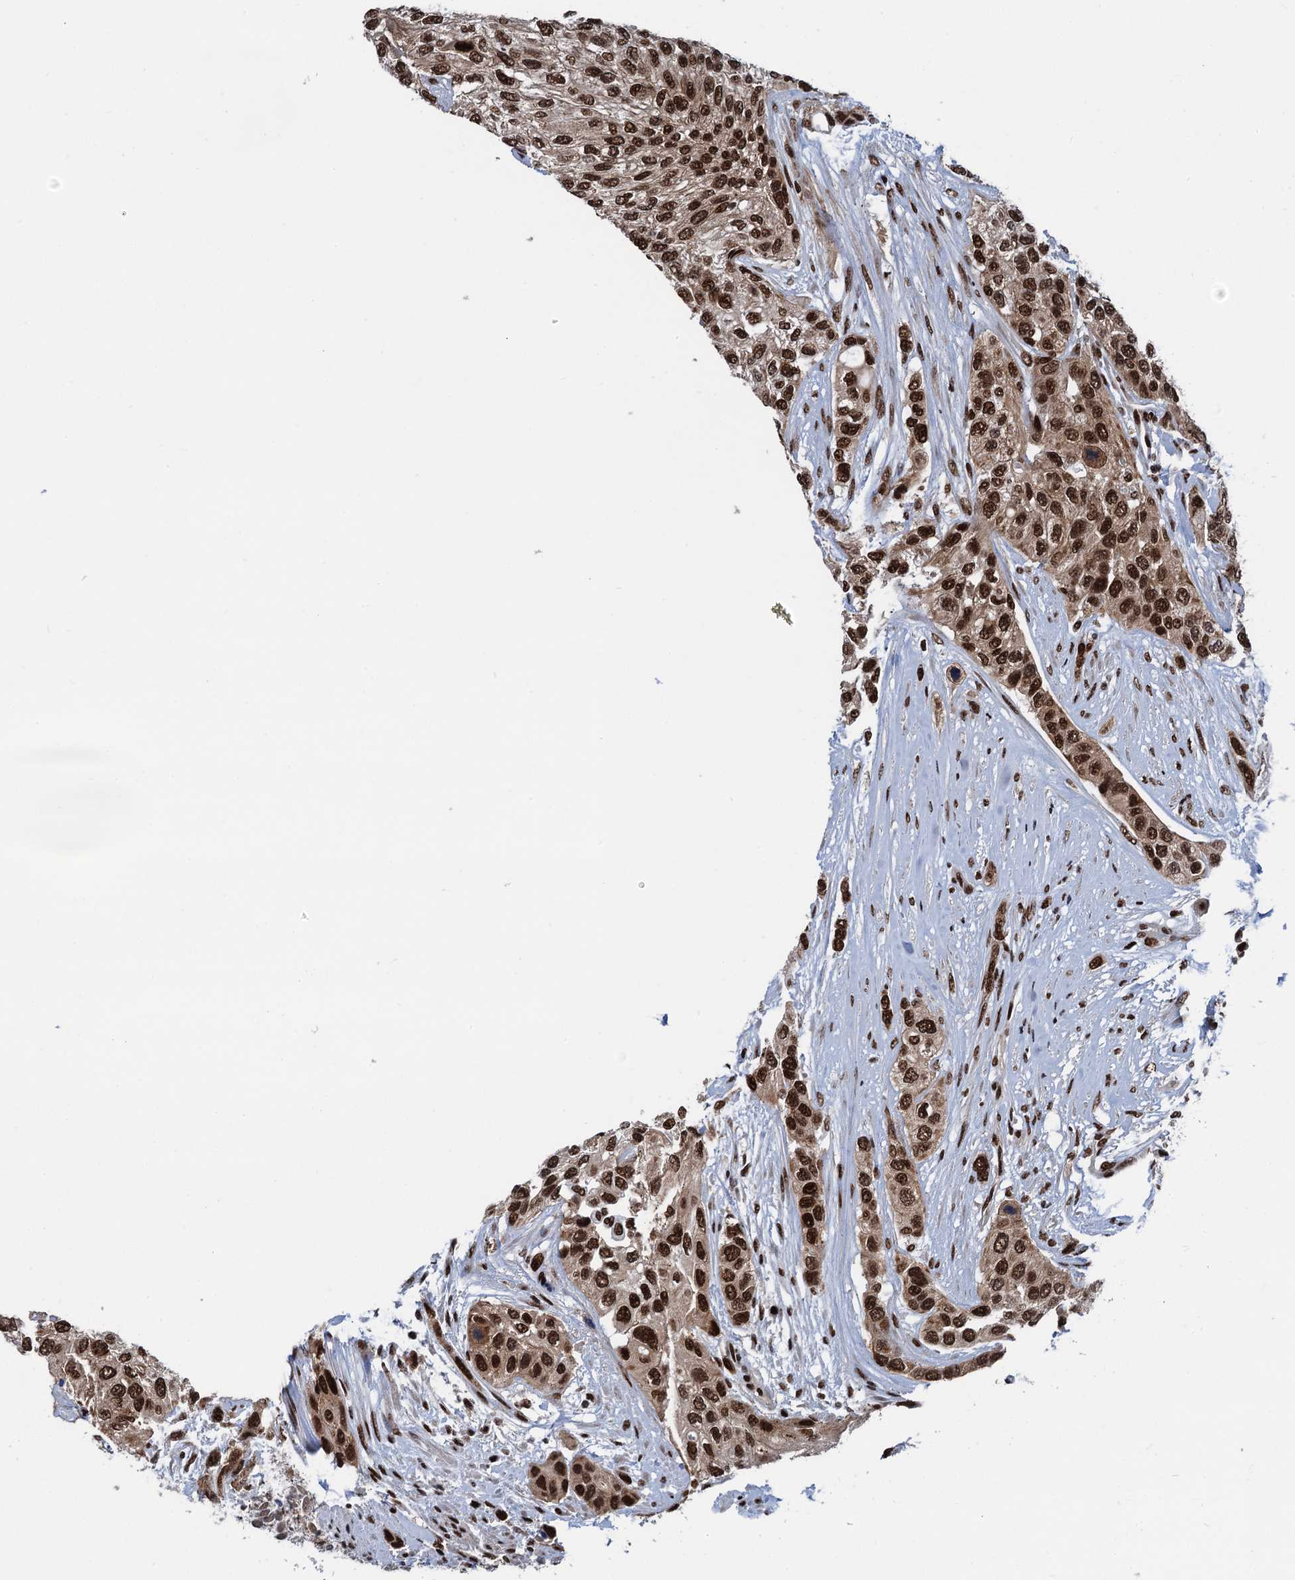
{"staining": {"intensity": "strong", "quantity": ">75%", "location": "nuclear"}, "tissue": "urothelial cancer", "cell_type": "Tumor cells", "image_type": "cancer", "snomed": [{"axis": "morphology", "description": "Normal tissue, NOS"}, {"axis": "morphology", "description": "Urothelial carcinoma, High grade"}, {"axis": "topography", "description": "Vascular tissue"}, {"axis": "topography", "description": "Urinary bladder"}], "caption": "High-grade urothelial carcinoma tissue shows strong nuclear positivity in approximately >75% of tumor cells", "gene": "PPP4R1", "patient": {"sex": "female", "age": 56}}